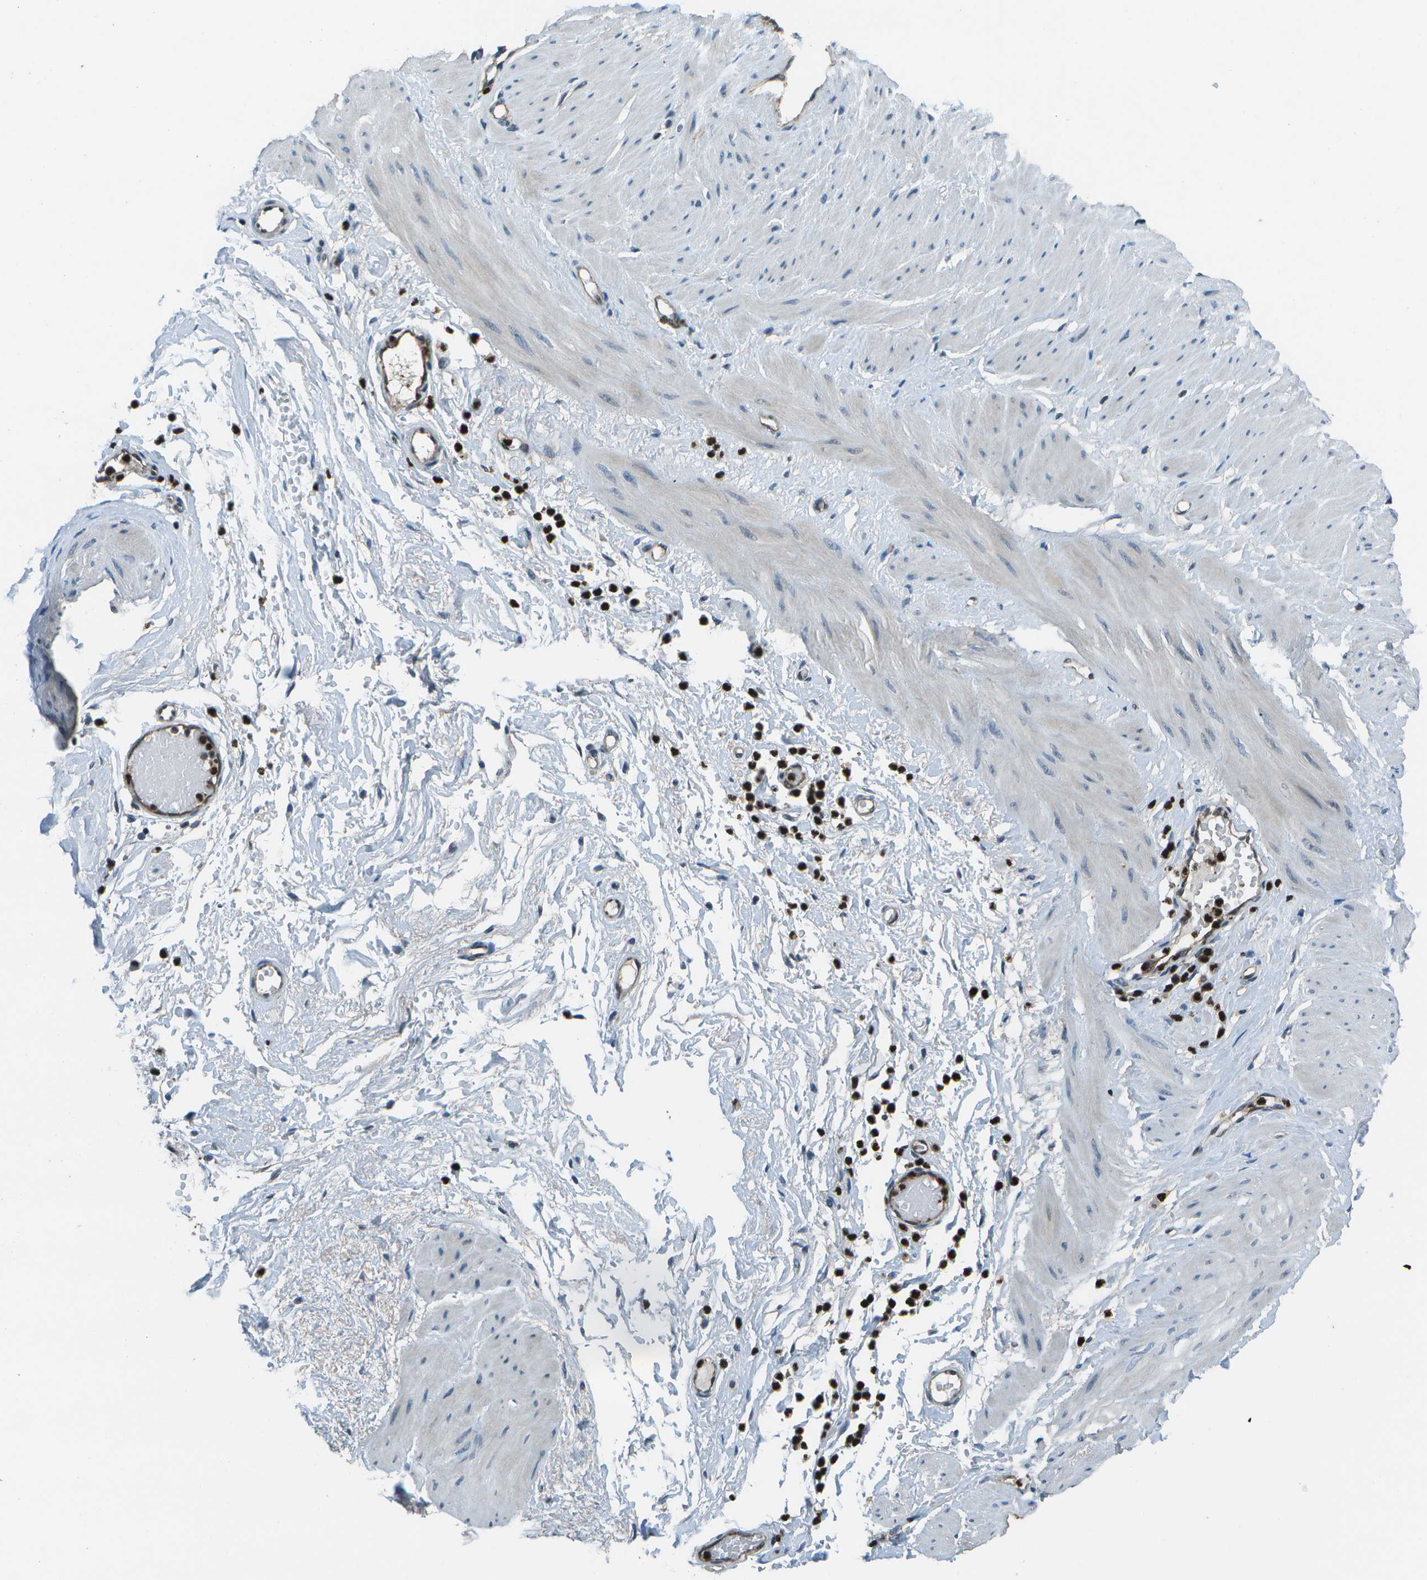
{"staining": {"intensity": "negative", "quantity": "none", "location": "none"}, "tissue": "adipose tissue", "cell_type": "Adipocytes", "image_type": "normal", "snomed": [{"axis": "morphology", "description": "Normal tissue, NOS"}, {"axis": "topography", "description": "Soft tissue"}, {"axis": "topography", "description": "Vascular tissue"}], "caption": "IHC micrograph of unremarkable human adipose tissue stained for a protein (brown), which exhibits no positivity in adipocytes. Nuclei are stained in blue.", "gene": "PDLIM1", "patient": {"sex": "female", "age": 35}}